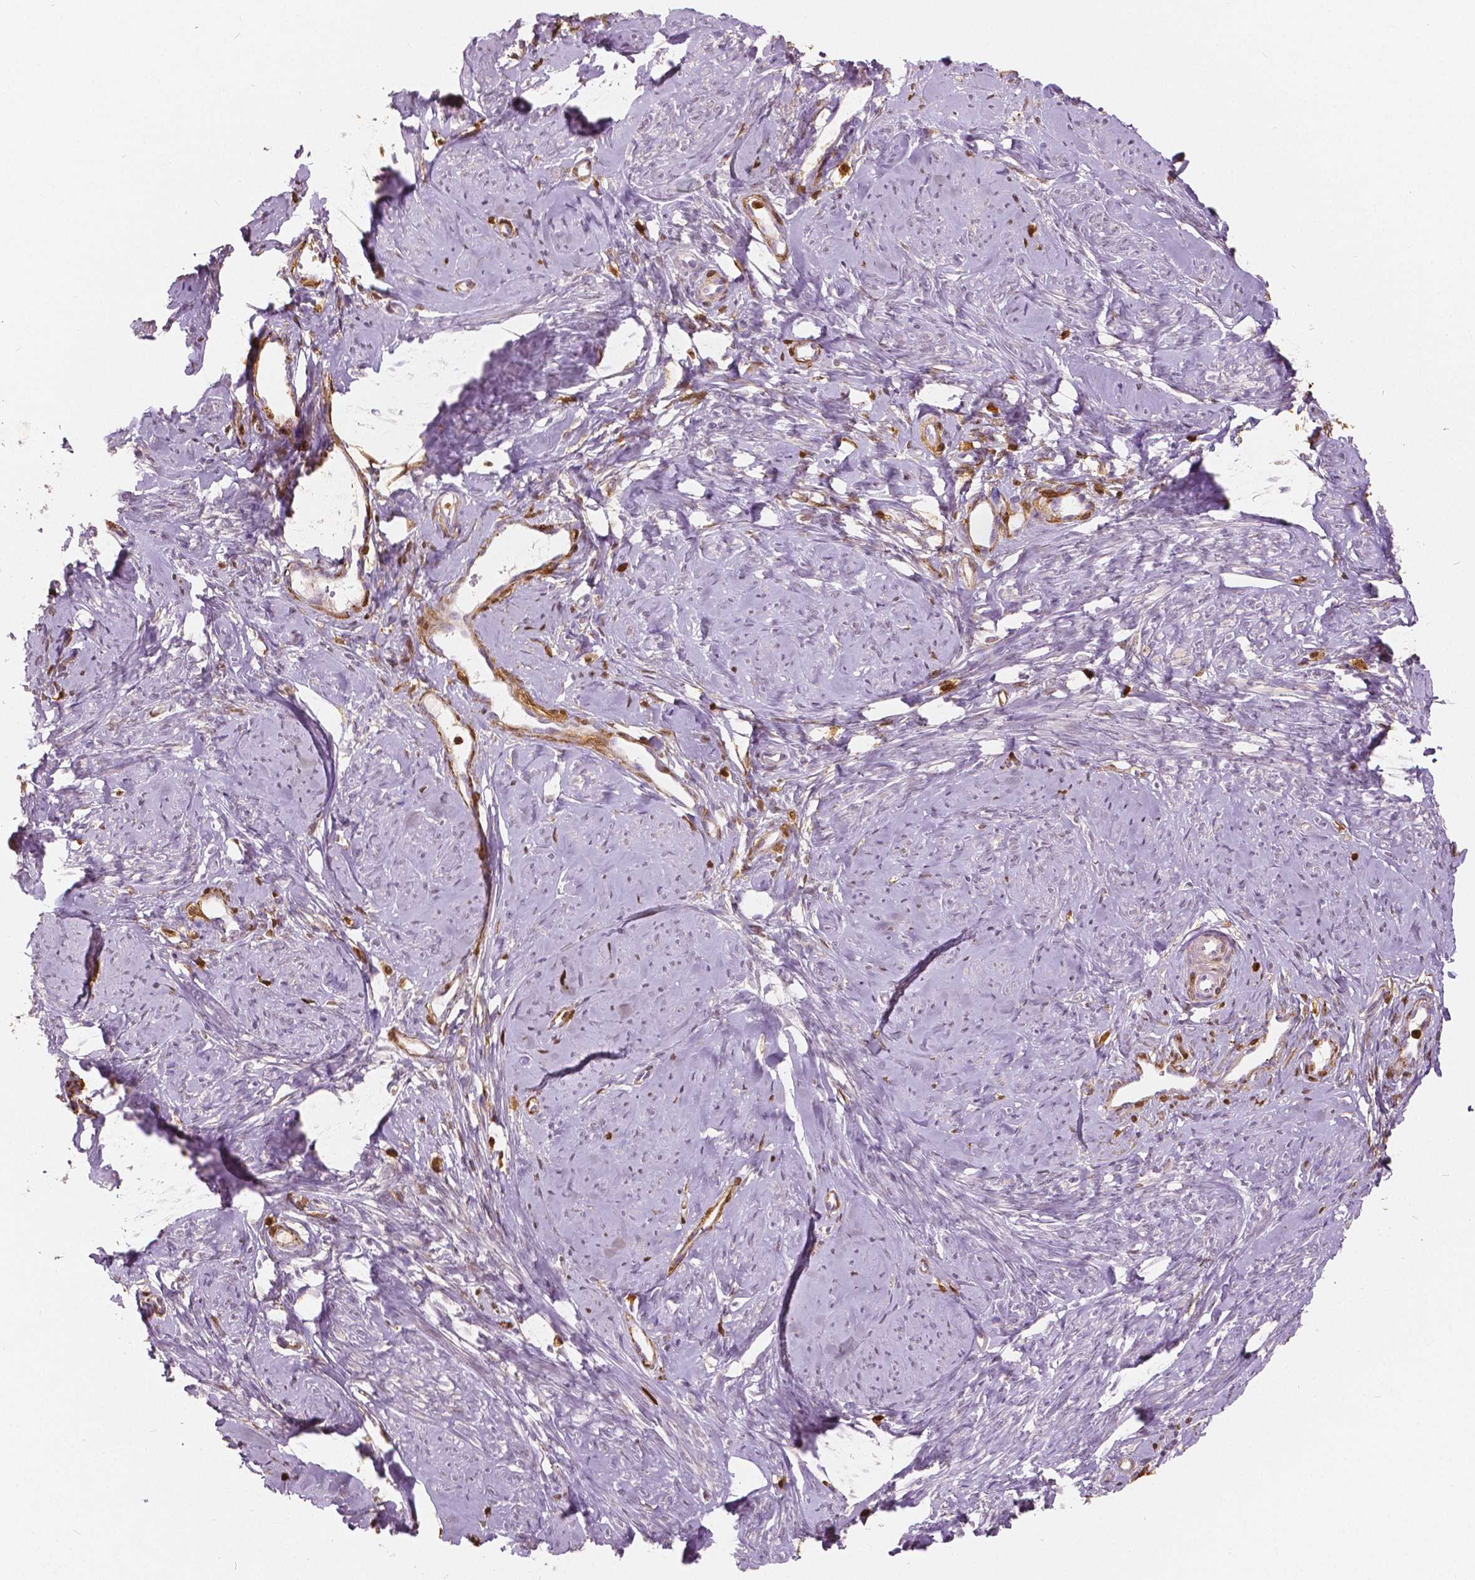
{"staining": {"intensity": "negative", "quantity": "none", "location": "none"}, "tissue": "smooth muscle", "cell_type": "Smooth muscle cells", "image_type": "normal", "snomed": [{"axis": "morphology", "description": "Normal tissue, NOS"}, {"axis": "topography", "description": "Smooth muscle"}], "caption": "DAB (3,3'-diaminobenzidine) immunohistochemical staining of benign human smooth muscle reveals no significant expression in smooth muscle cells.", "gene": "S100A4", "patient": {"sex": "female", "age": 48}}